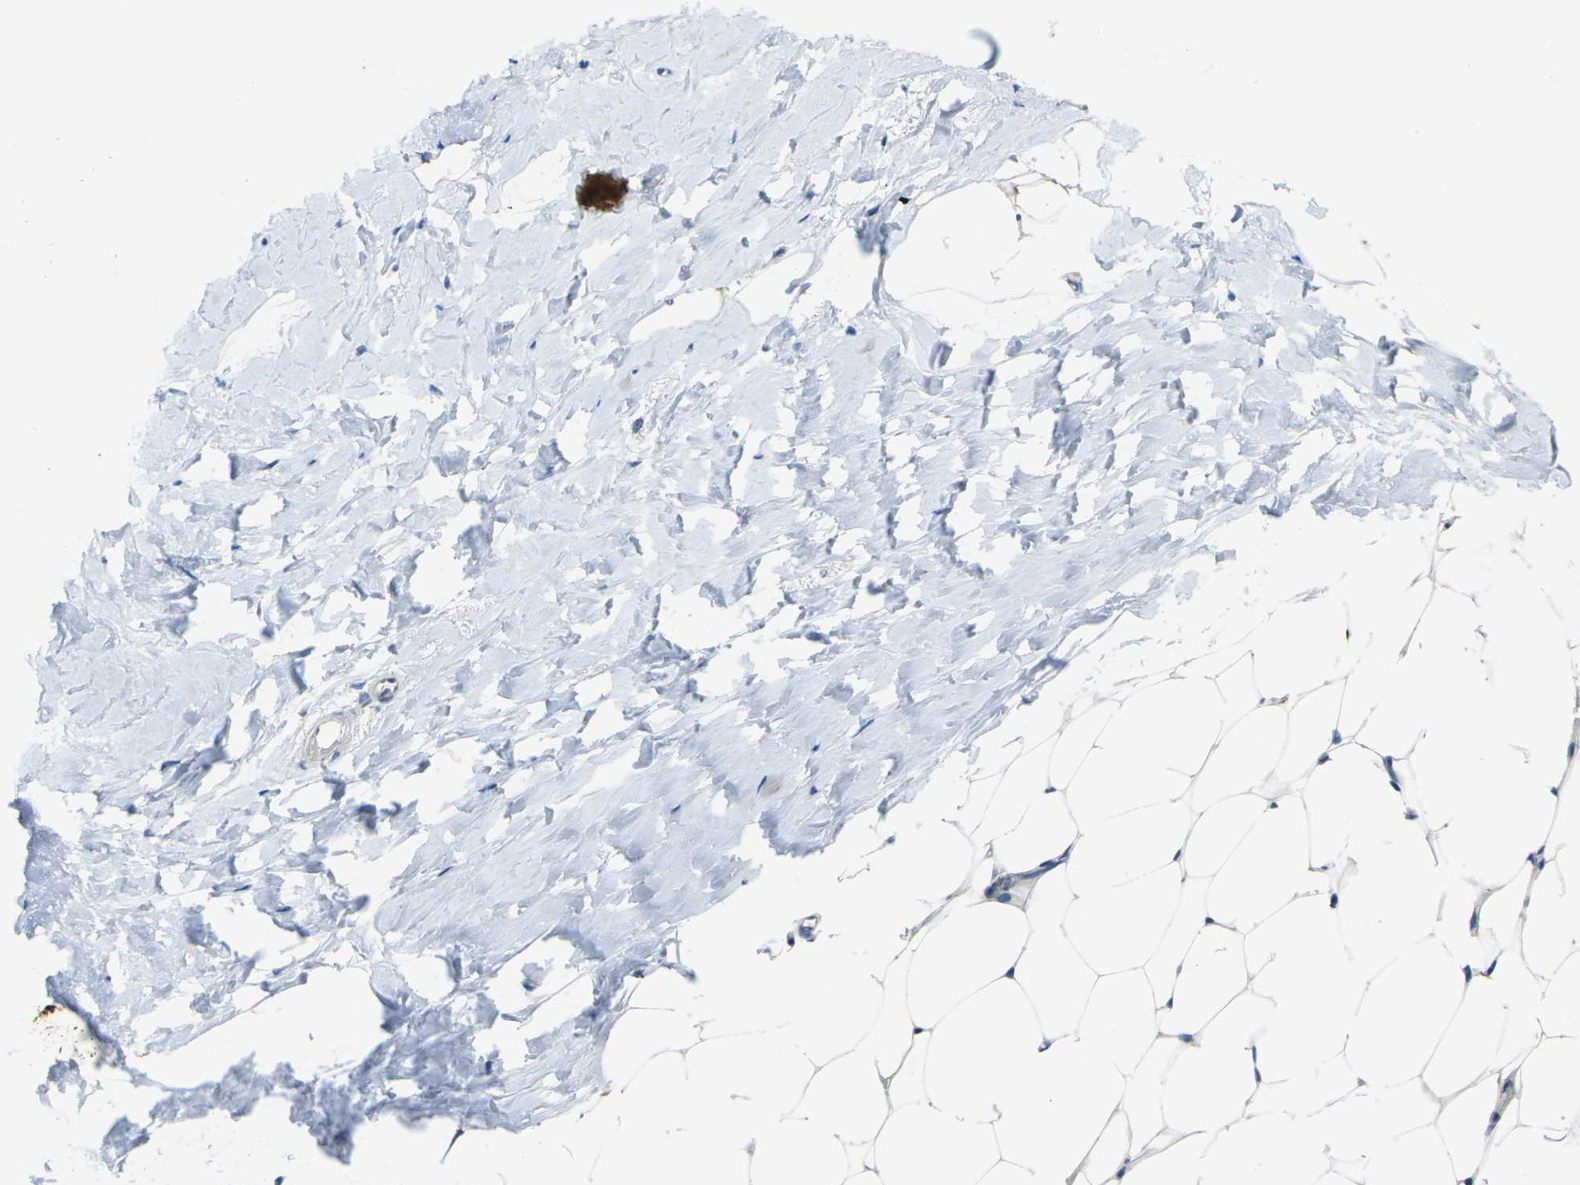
{"staining": {"intensity": "negative", "quantity": "none", "location": "none"}, "tissue": "breast", "cell_type": "Adipocytes", "image_type": "normal", "snomed": [{"axis": "morphology", "description": "Normal tissue, NOS"}, {"axis": "topography", "description": "Breast"}], "caption": "Immunohistochemical staining of unremarkable breast displays no significant staining in adipocytes.", "gene": "RHBDD1", "patient": {"sex": "female", "age": 75}}